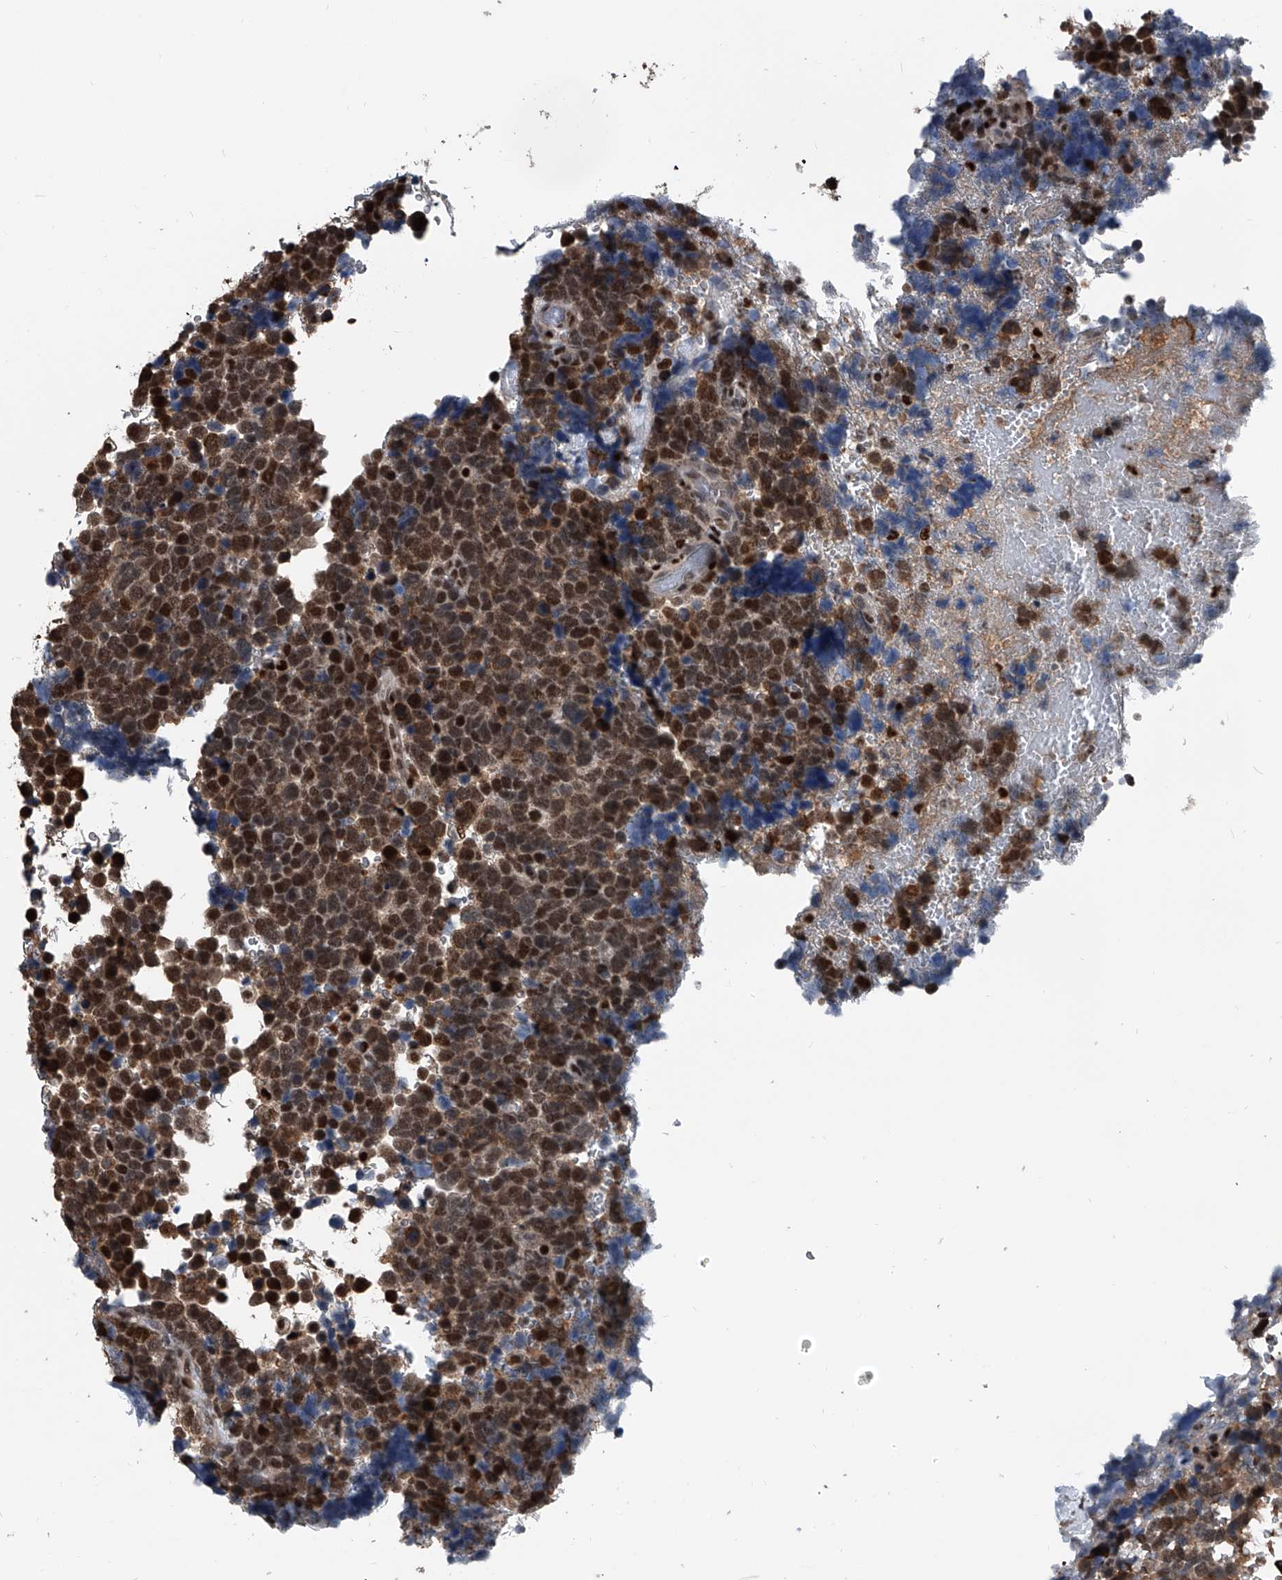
{"staining": {"intensity": "moderate", "quantity": ">75%", "location": "nuclear"}, "tissue": "urothelial cancer", "cell_type": "Tumor cells", "image_type": "cancer", "snomed": [{"axis": "morphology", "description": "Urothelial carcinoma, High grade"}, {"axis": "topography", "description": "Urinary bladder"}], "caption": "Protein staining of urothelial cancer tissue reveals moderate nuclear expression in about >75% of tumor cells.", "gene": "FKBP5", "patient": {"sex": "female", "age": 82}}